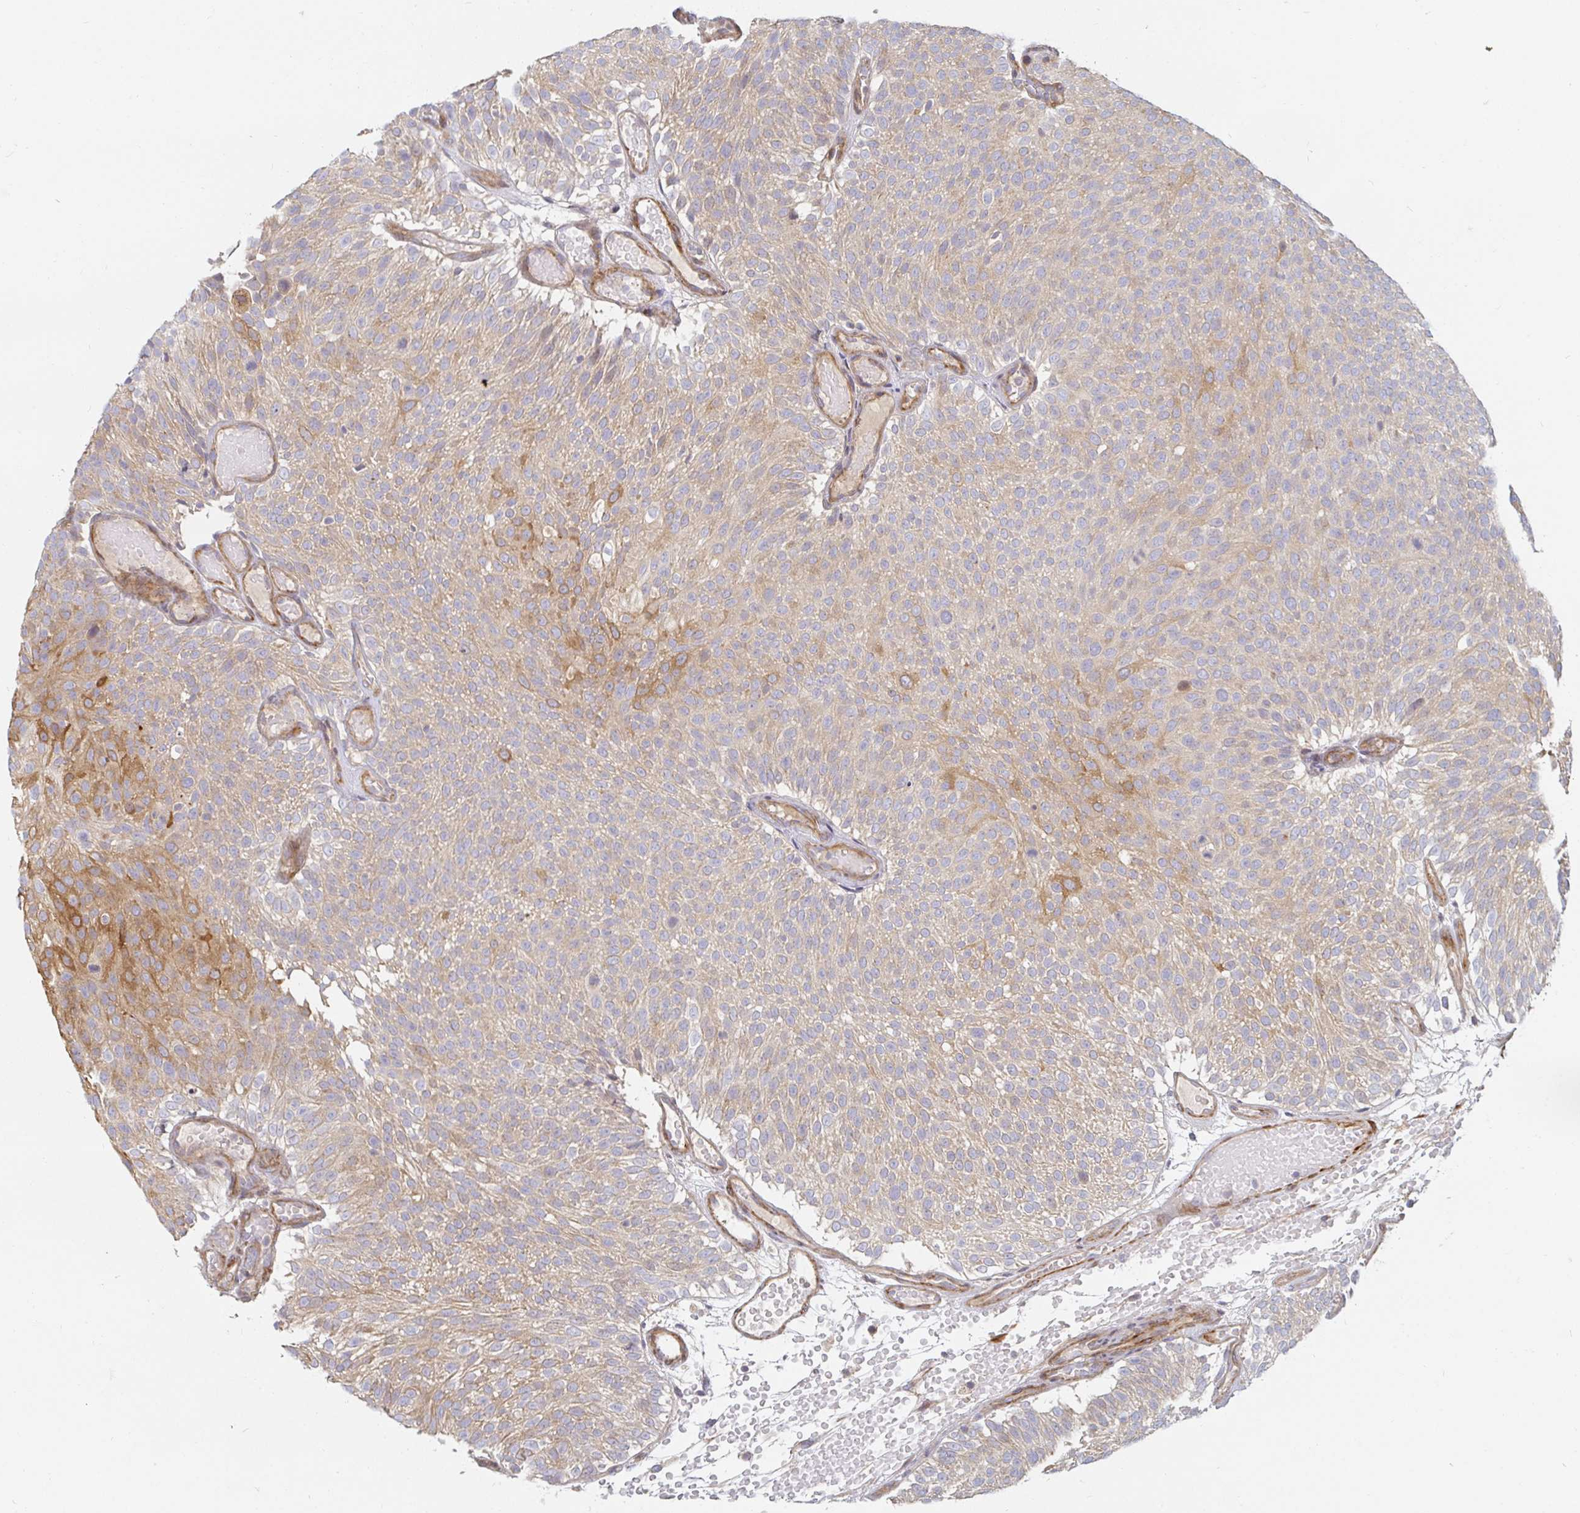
{"staining": {"intensity": "moderate", "quantity": "25%-75%", "location": "cytoplasmic/membranous"}, "tissue": "urothelial cancer", "cell_type": "Tumor cells", "image_type": "cancer", "snomed": [{"axis": "morphology", "description": "Urothelial carcinoma, Low grade"}, {"axis": "topography", "description": "Urinary bladder"}], "caption": "This is an image of immunohistochemistry staining of urothelial cancer, which shows moderate staining in the cytoplasmic/membranous of tumor cells.", "gene": "SSH2", "patient": {"sex": "male", "age": 78}}